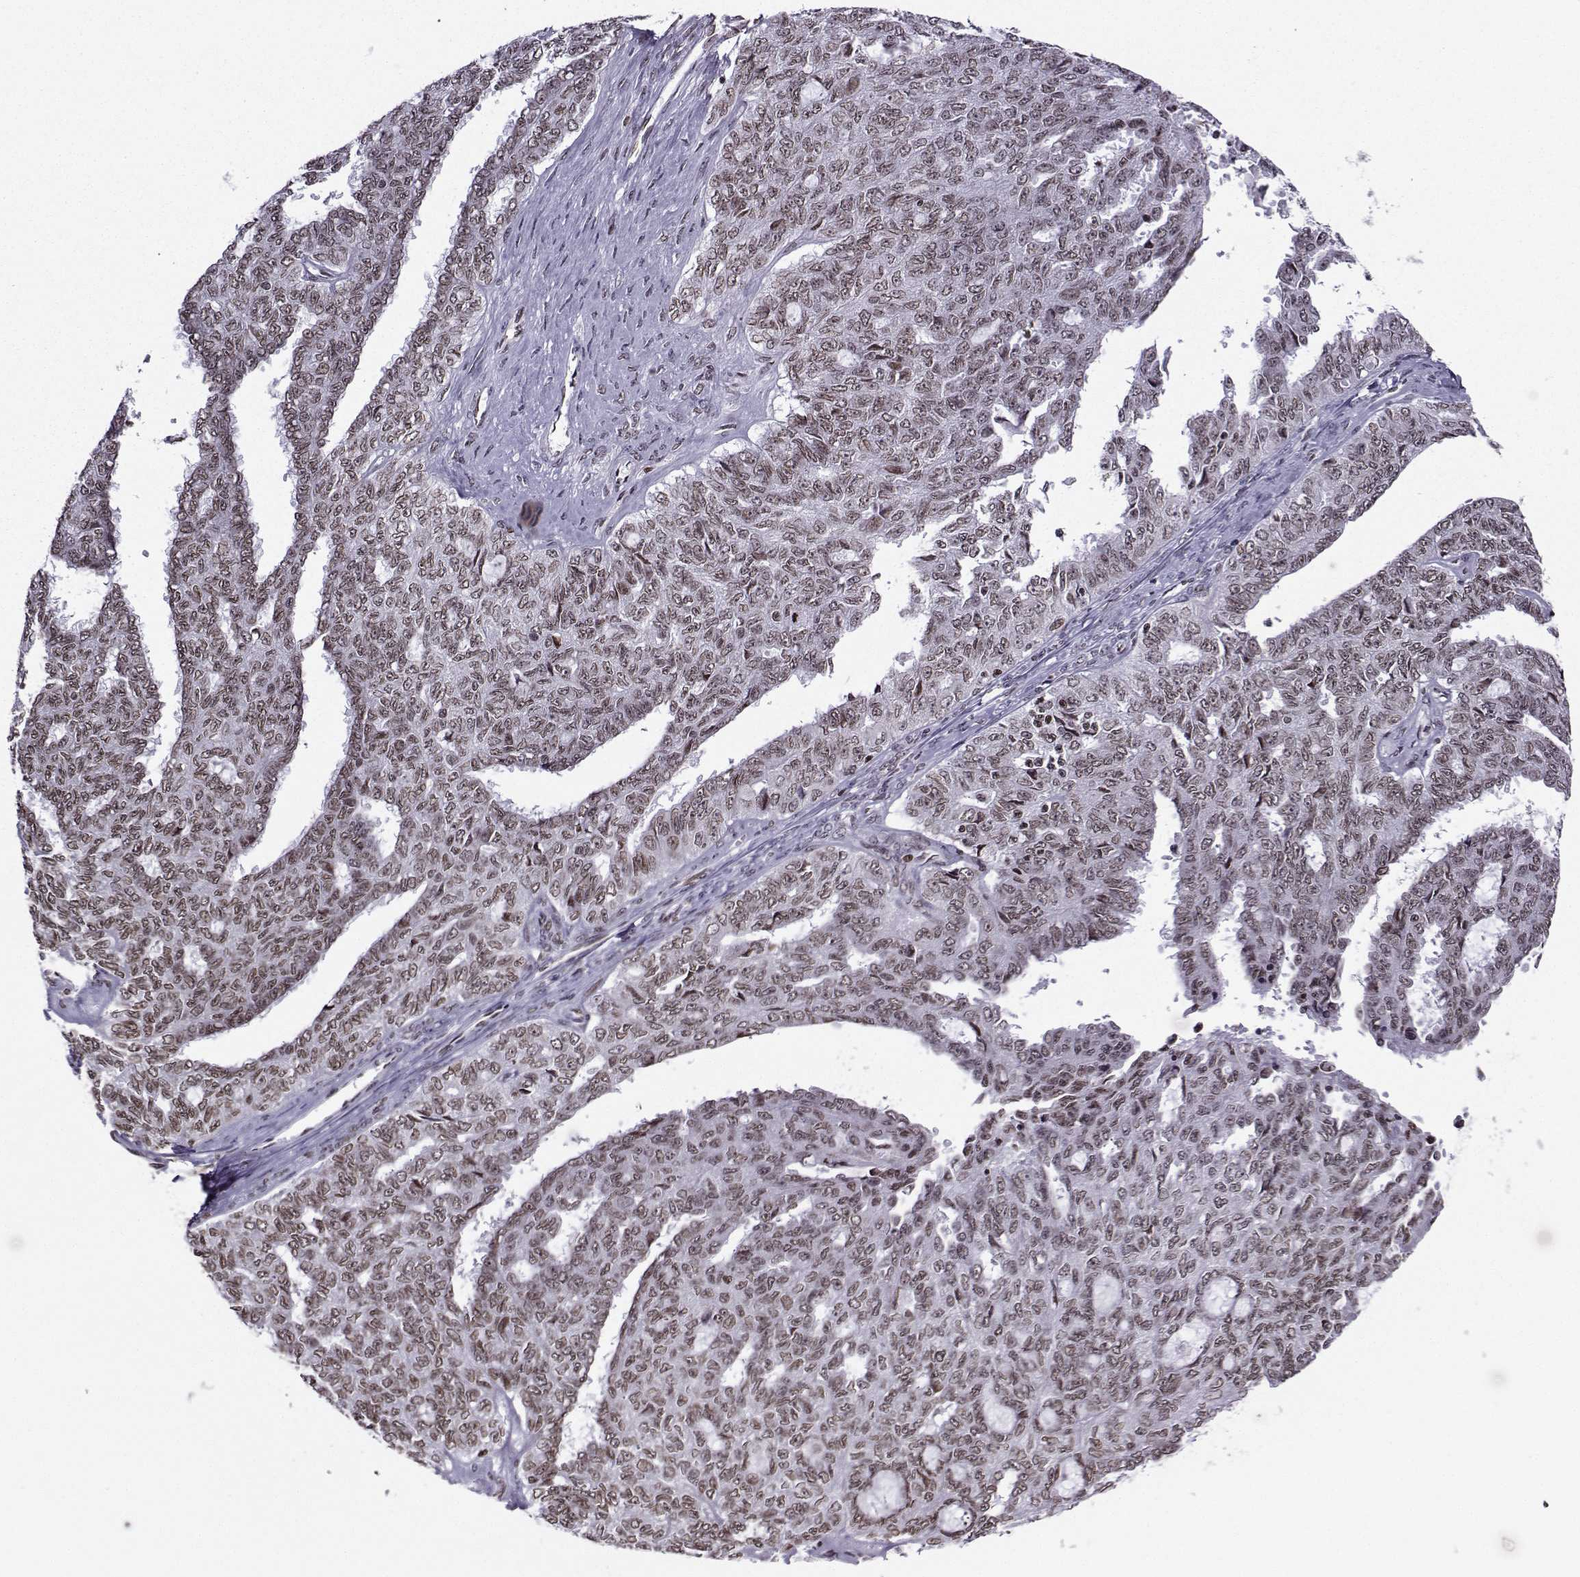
{"staining": {"intensity": "weak", "quantity": "25%-75%", "location": "nuclear"}, "tissue": "ovarian cancer", "cell_type": "Tumor cells", "image_type": "cancer", "snomed": [{"axis": "morphology", "description": "Cystadenocarcinoma, serous, NOS"}, {"axis": "topography", "description": "Ovary"}], "caption": "Tumor cells display low levels of weak nuclear expression in approximately 25%-75% of cells in human ovarian serous cystadenocarcinoma.", "gene": "ZNF19", "patient": {"sex": "female", "age": 71}}